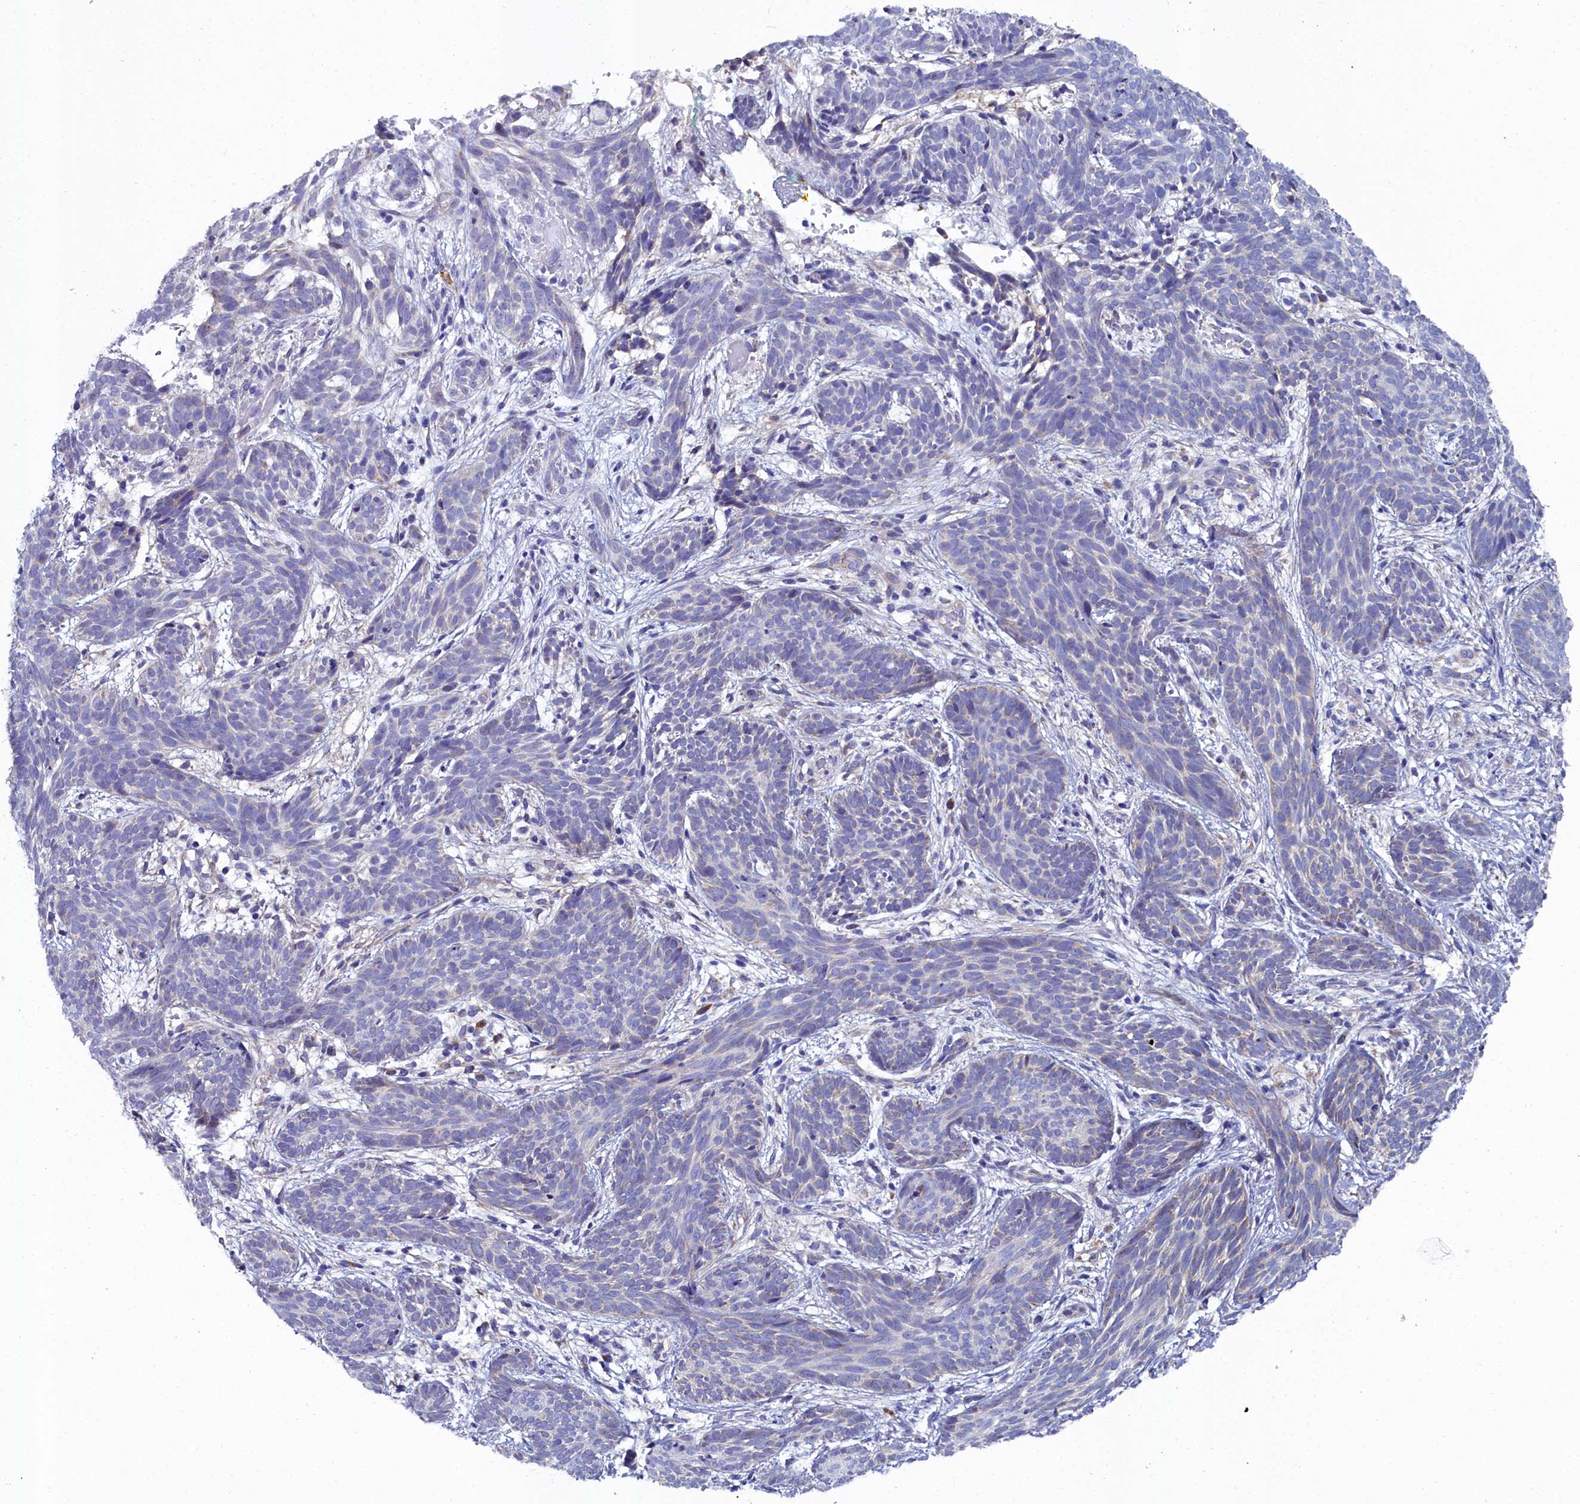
{"staining": {"intensity": "negative", "quantity": "none", "location": "none"}, "tissue": "skin cancer", "cell_type": "Tumor cells", "image_type": "cancer", "snomed": [{"axis": "morphology", "description": "Basal cell carcinoma"}, {"axis": "topography", "description": "Skin"}], "caption": "Tumor cells are negative for protein expression in human skin basal cell carcinoma. (Brightfield microscopy of DAB (3,3'-diaminobenzidine) immunohistochemistry (IHC) at high magnification).", "gene": "SLC49A3", "patient": {"sex": "female", "age": 81}}